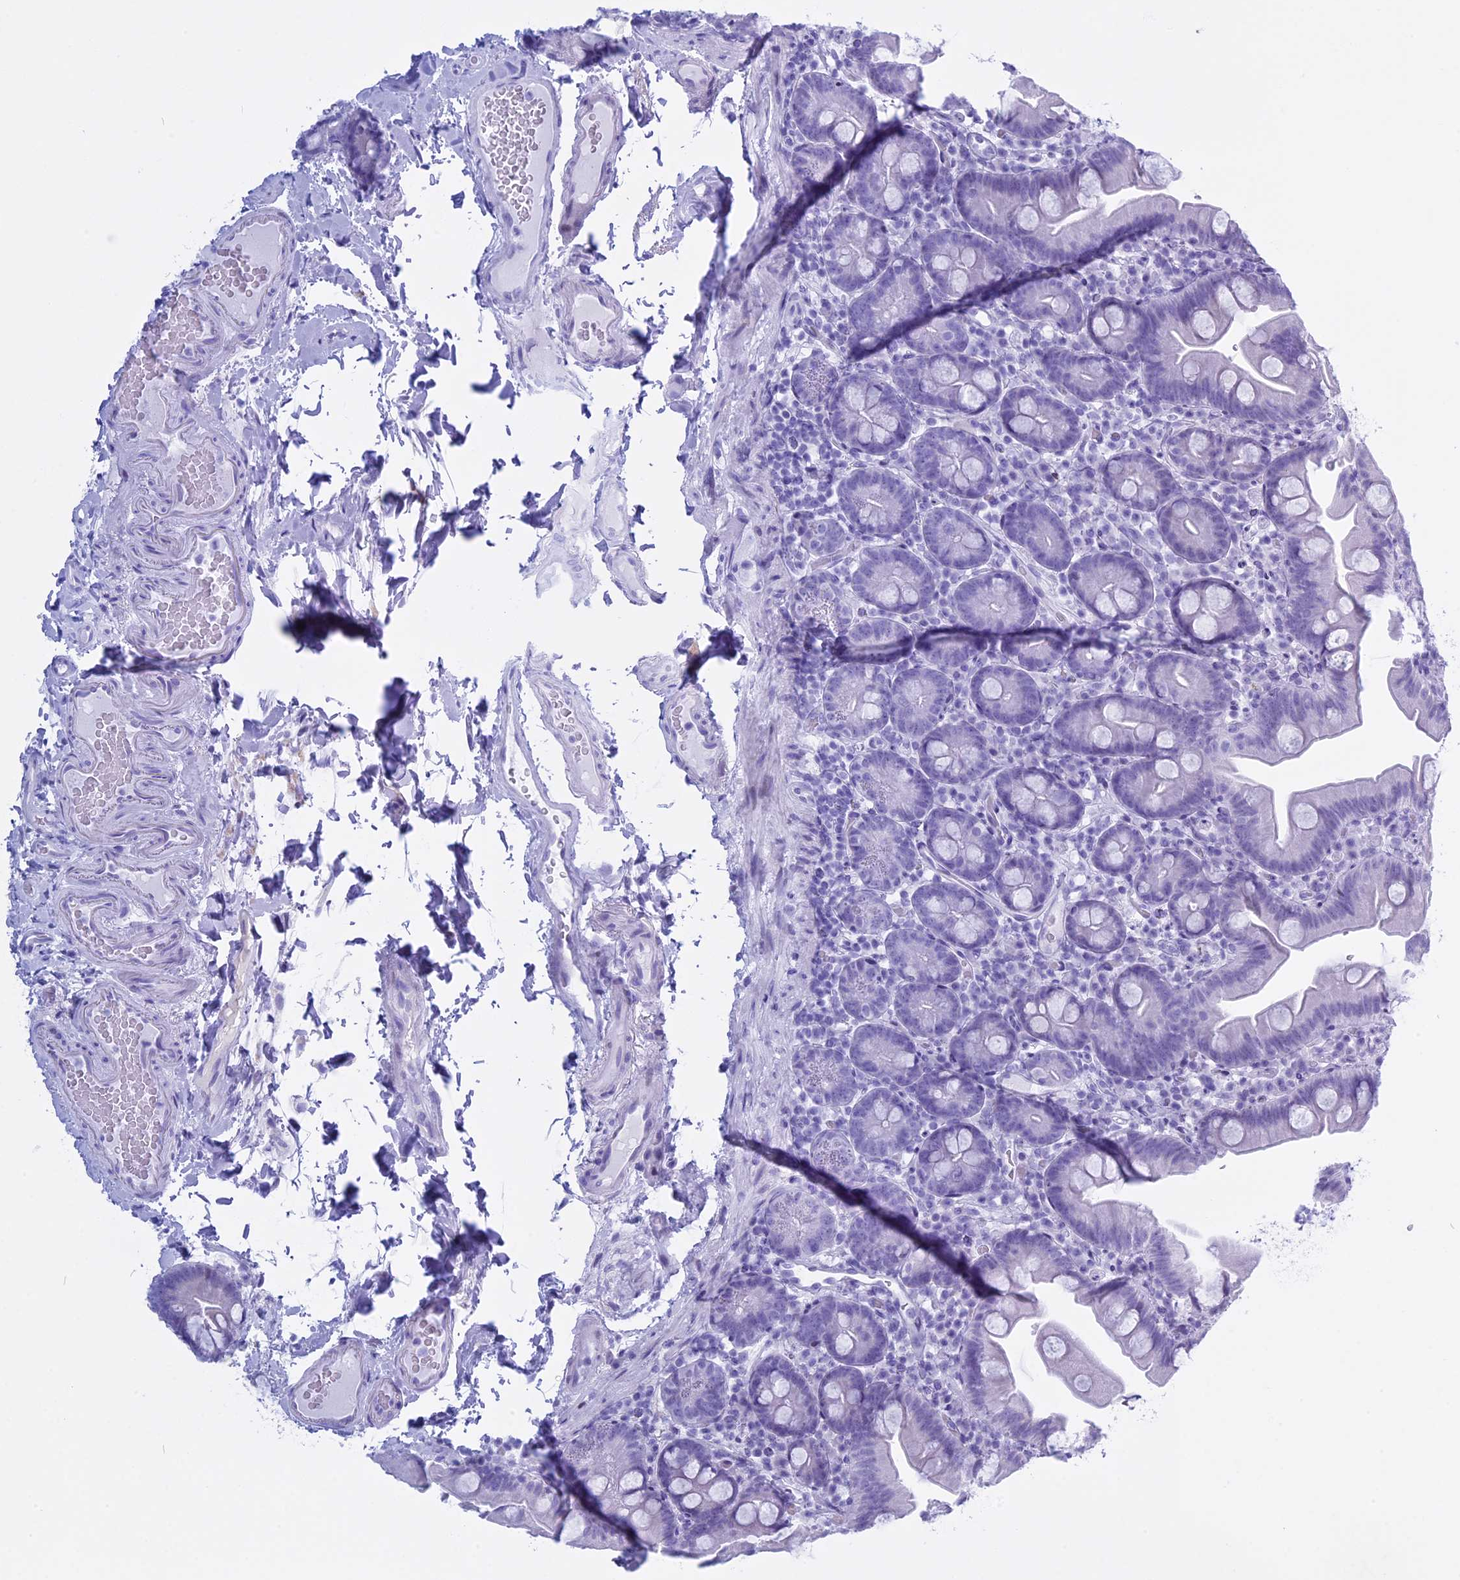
{"staining": {"intensity": "negative", "quantity": "none", "location": "none"}, "tissue": "small intestine", "cell_type": "Glandular cells", "image_type": "normal", "snomed": [{"axis": "morphology", "description": "Normal tissue, NOS"}, {"axis": "topography", "description": "Small intestine"}], "caption": "Photomicrograph shows no protein staining in glandular cells of benign small intestine. The staining is performed using DAB brown chromogen with nuclei counter-stained in using hematoxylin.", "gene": "KCTD21", "patient": {"sex": "female", "age": 68}}